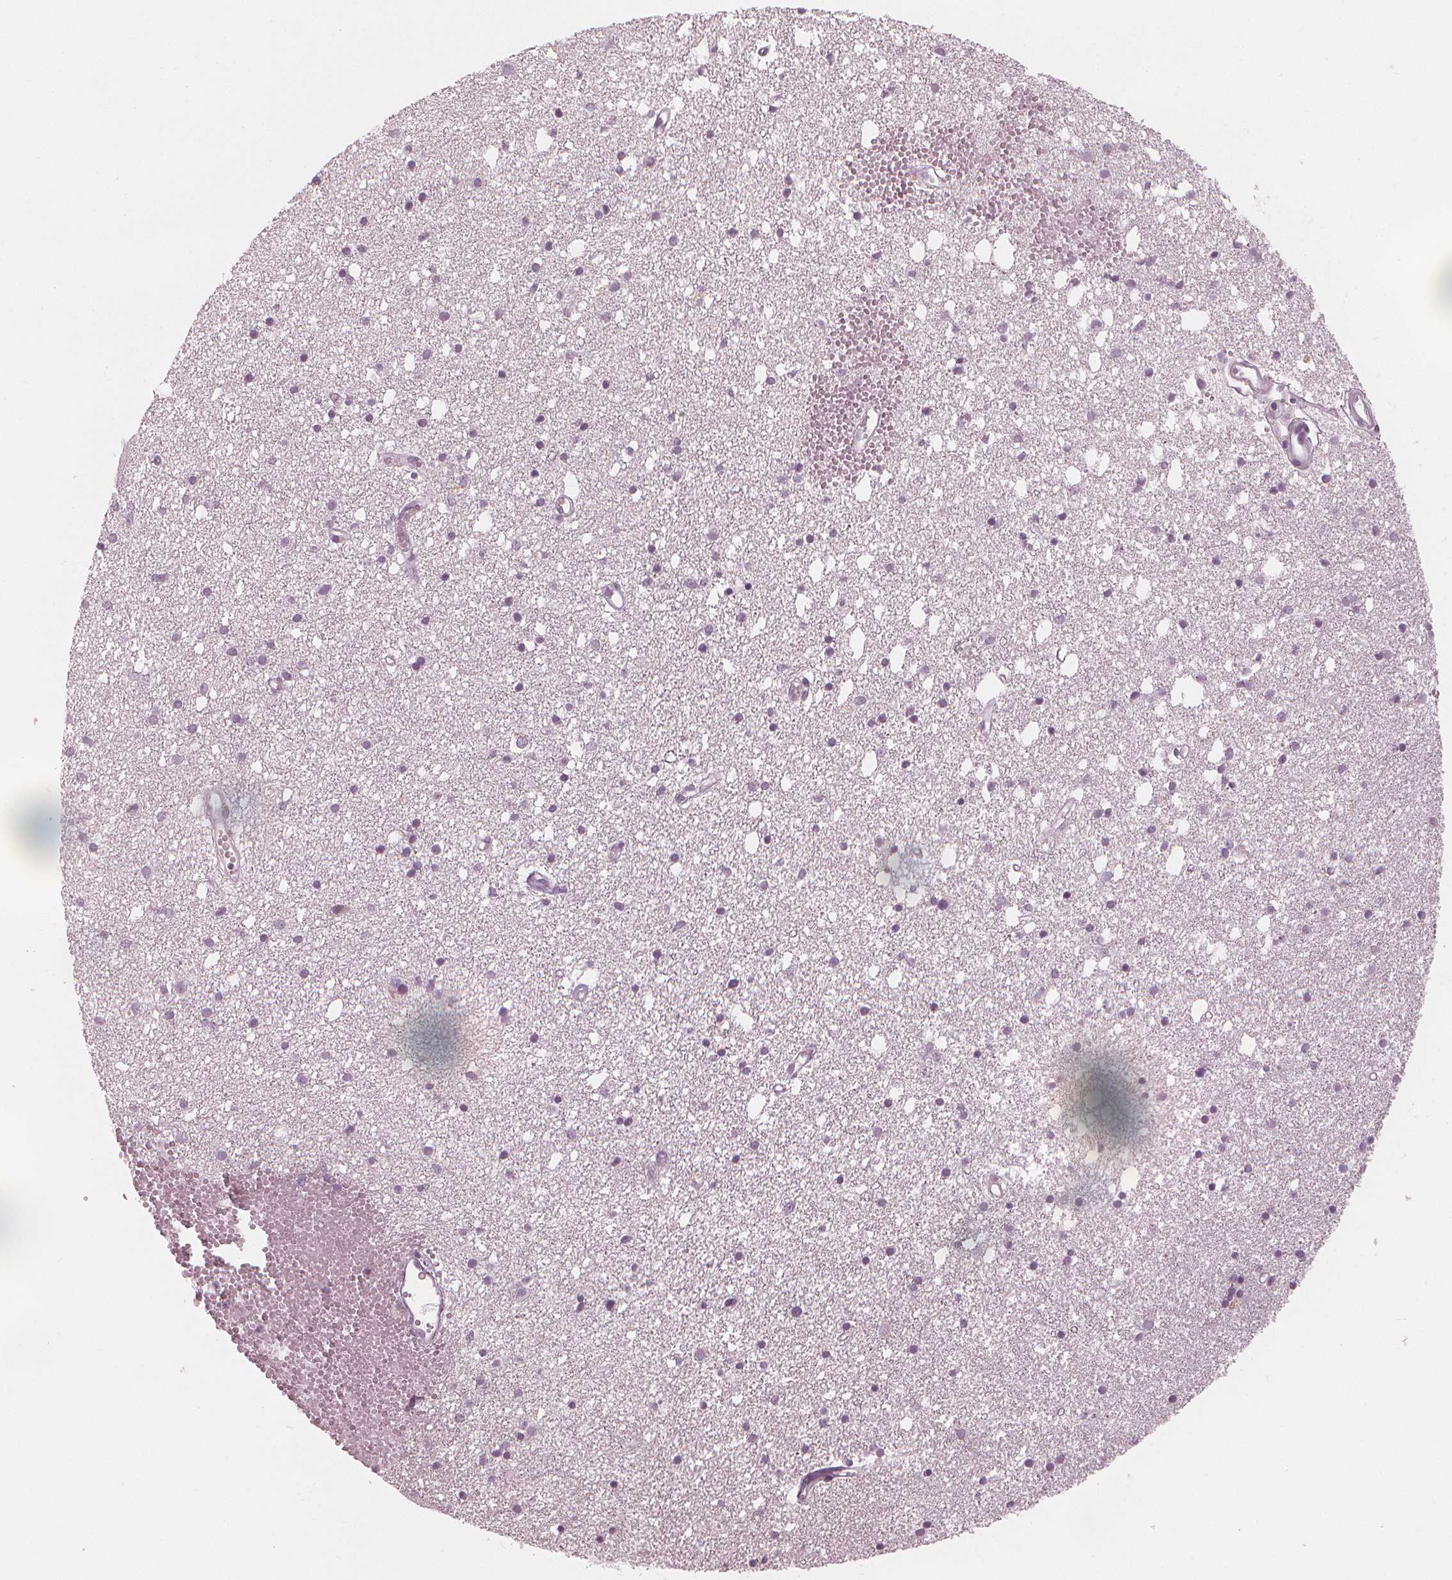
{"staining": {"intensity": "negative", "quantity": "none", "location": "none"}, "tissue": "cerebral cortex", "cell_type": "Endothelial cells", "image_type": "normal", "snomed": [{"axis": "morphology", "description": "Normal tissue, NOS"}, {"axis": "morphology", "description": "Glioma, malignant, High grade"}, {"axis": "topography", "description": "Cerebral cortex"}], "caption": "This is an immunohistochemistry micrograph of unremarkable human cerebral cortex. There is no expression in endothelial cells.", "gene": "PAEP", "patient": {"sex": "male", "age": 71}}